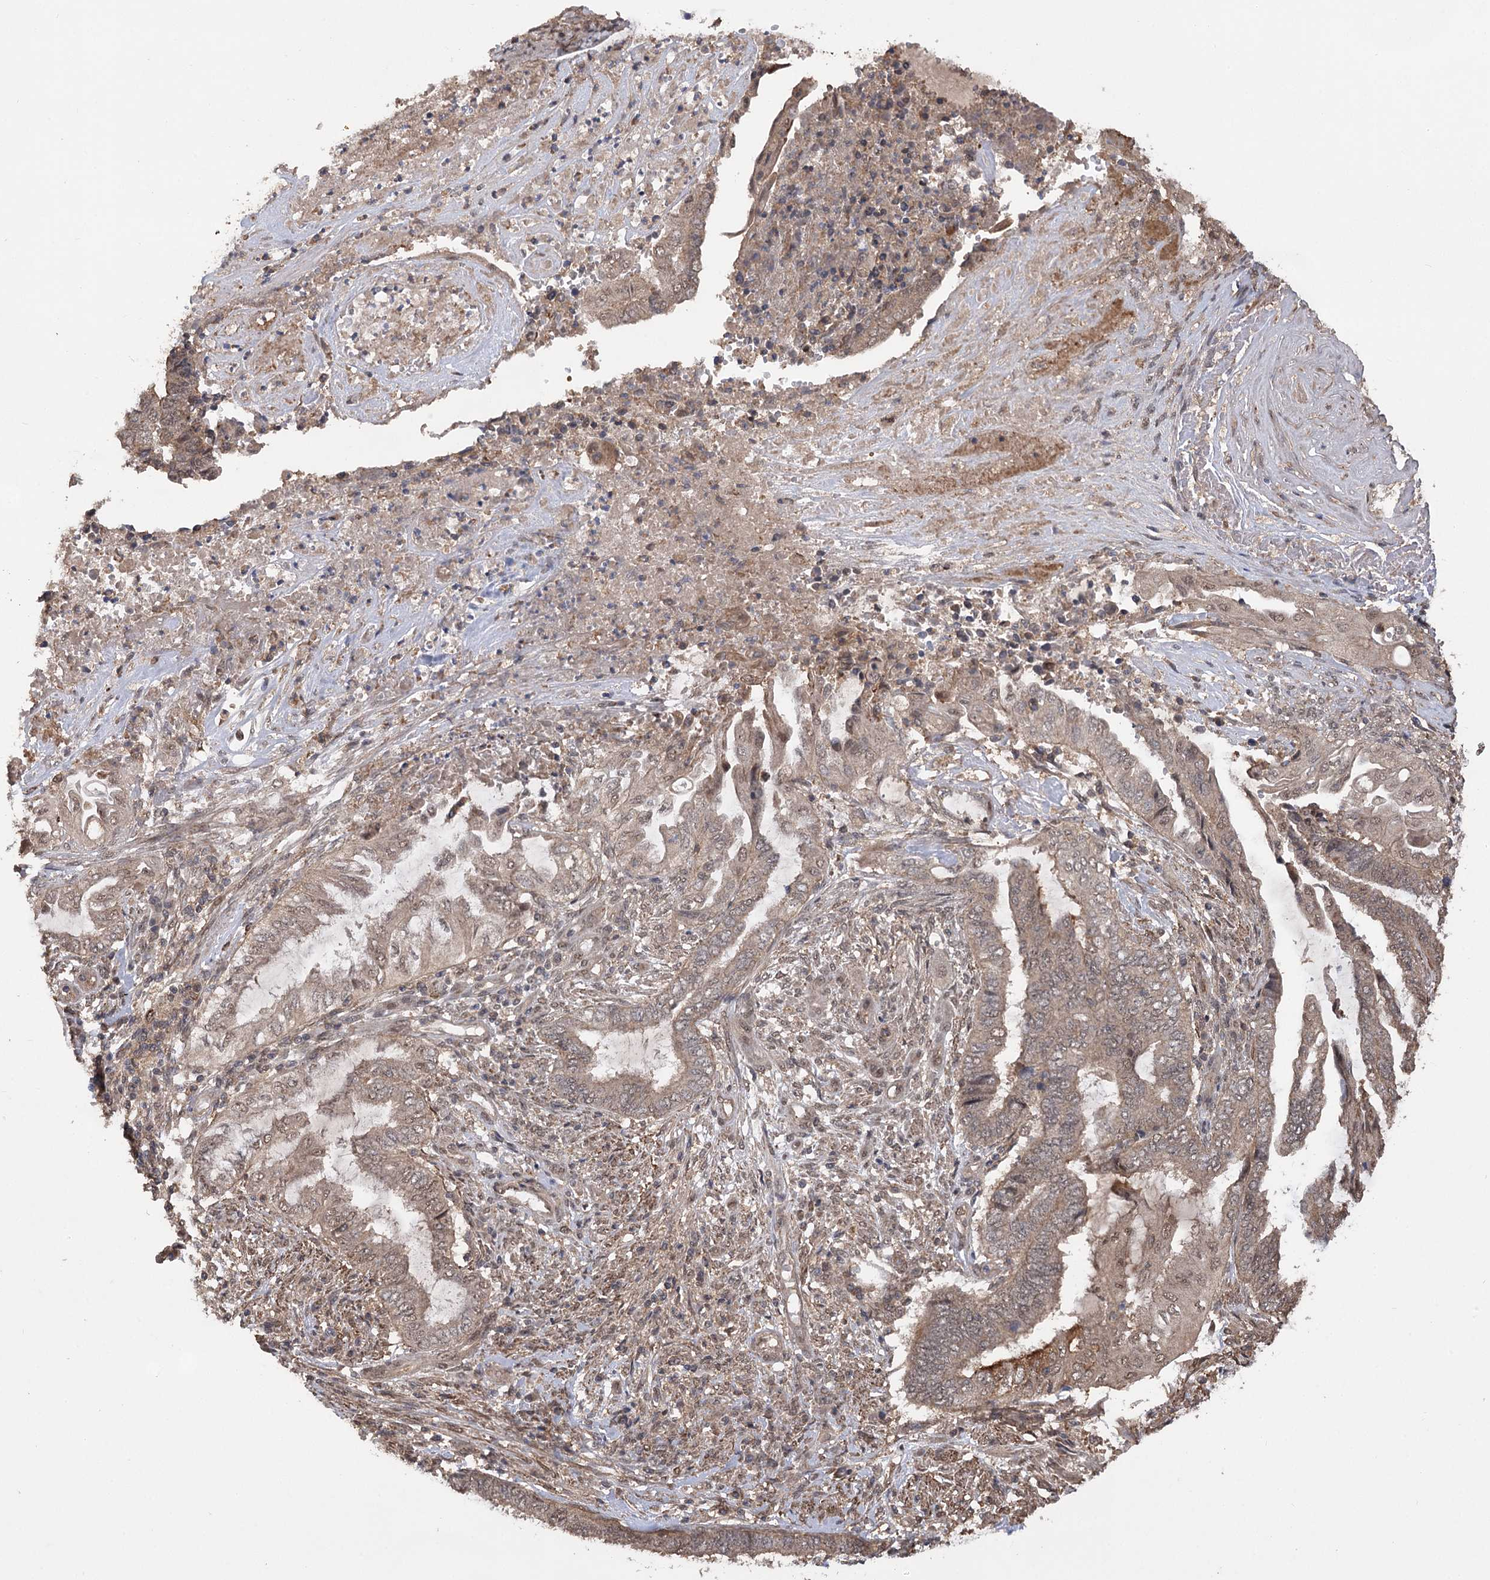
{"staining": {"intensity": "moderate", "quantity": ">75%", "location": "cytoplasmic/membranous,nuclear"}, "tissue": "endometrial cancer", "cell_type": "Tumor cells", "image_type": "cancer", "snomed": [{"axis": "morphology", "description": "Adenocarcinoma, NOS"}, {"axis": "topography", "description": "Uterus"}, {"axis": "topography", "description": "Endometrium"}], "caption": "The immunohistochemical stain shows moderate cytoplasmic/membranous and nuclear expression in tumor cells of endometrial cancer (adenocarcinoma) tissue. The staining was performed using DAB (3,3'-diaminobenzidine), with brown indicating positive protein expression. Nuclei are stained blue with hematoxylin.", "gene": "TENM2", "patient": {"sex": "female", "age": 70}}